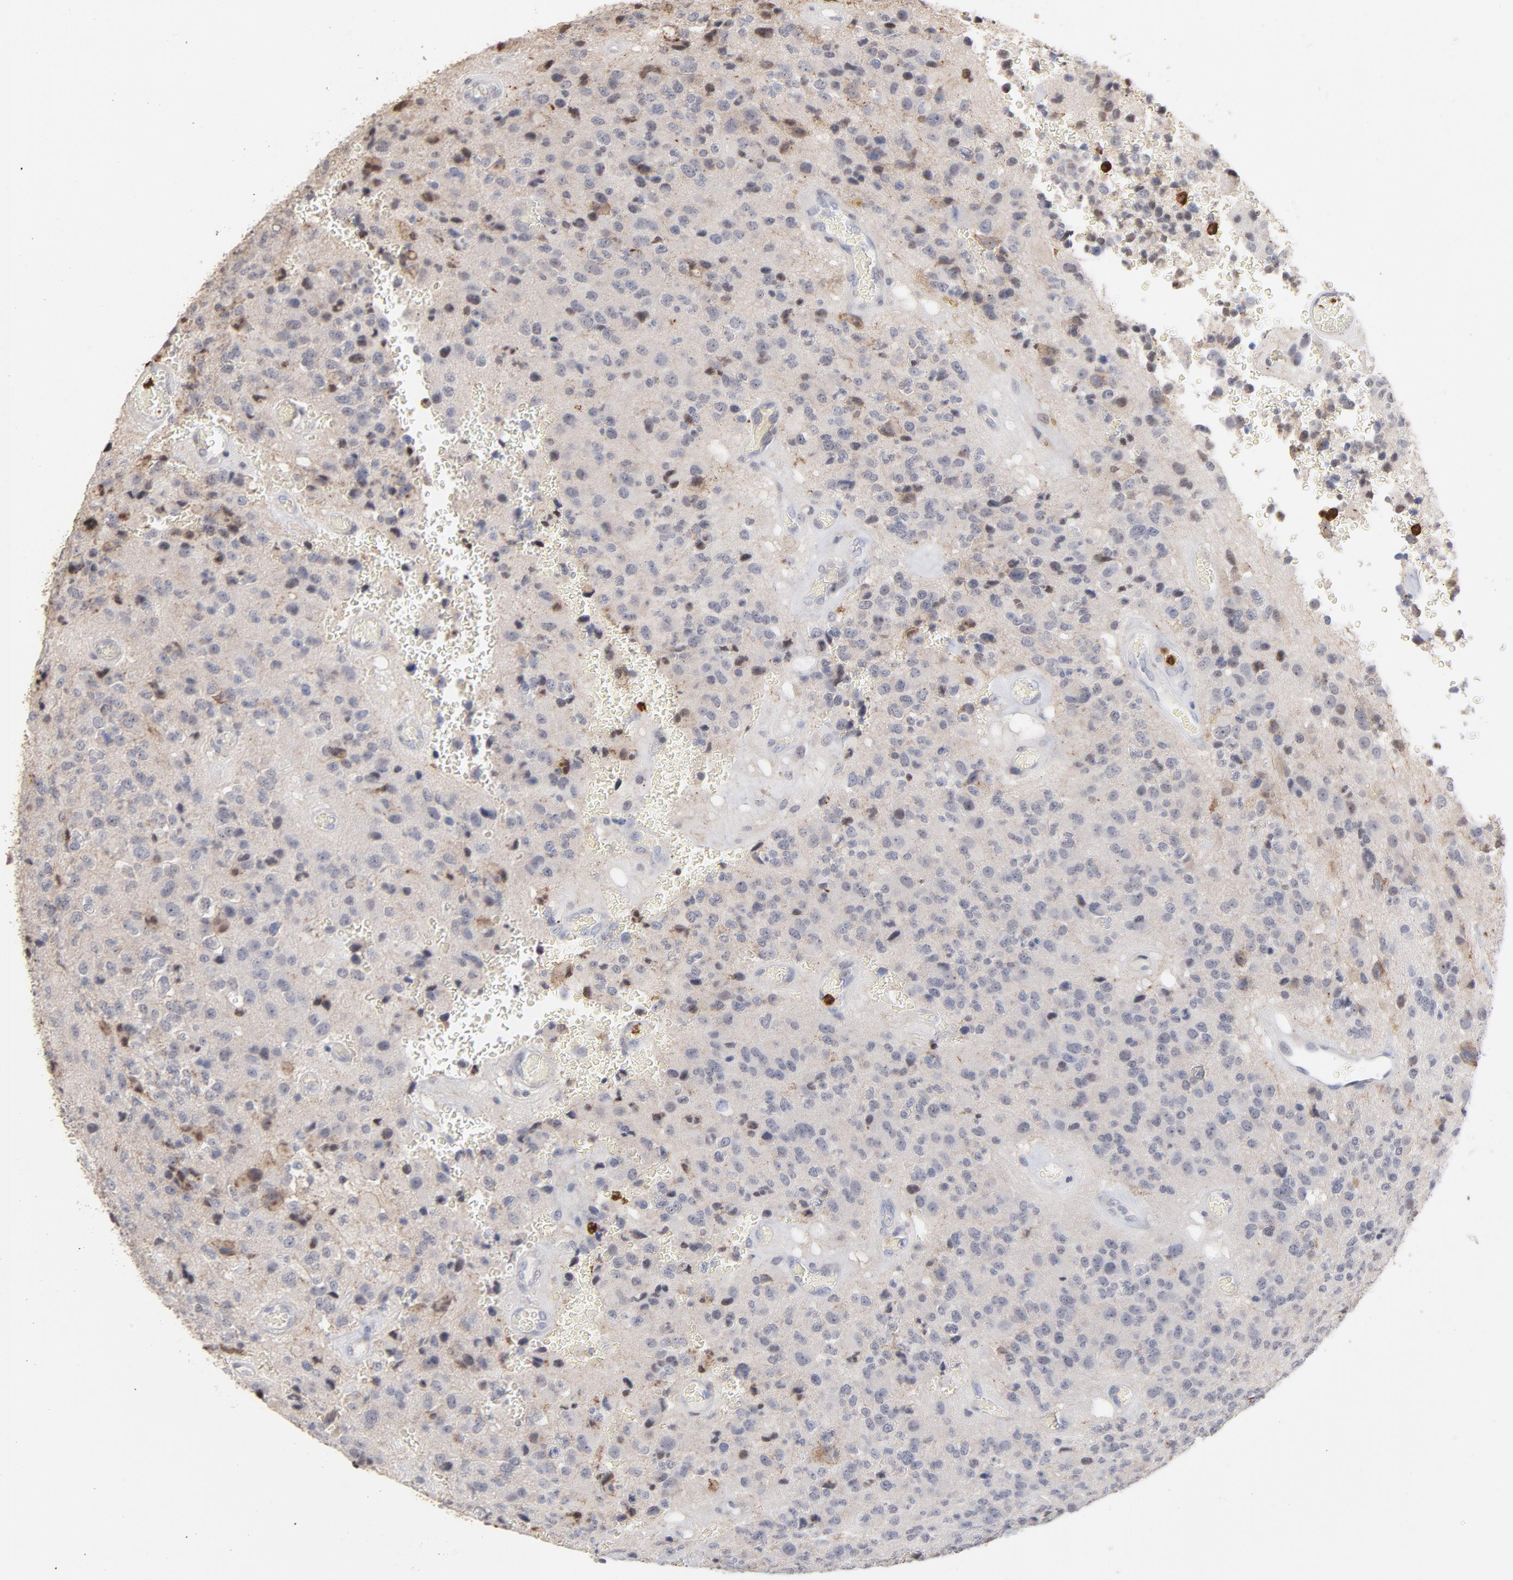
{"staining": {"intensity": "moderate", "quantity": "25%-75%", "location": "cytoplasmic/membranous"}, "tissue": "glioma", "cell_type": "Tumor cells", "image_type": "cancer", "snomed": [{"axis": "morphology", "description": "Glioma, malignant, High grade"}, {"axis": "topography", "description": "pancreas cauda"}], "caption": "Immunohistochemistry (IHC) (DAB (3,3'-diaminobenzidine)) staining of glioma exhibits moderate cytoplasmic/membranous protein expression in approximately 25%-75% of tumor cells.", "gene": "PNMA1", "patient": {"sex": "male", "age": 60}}